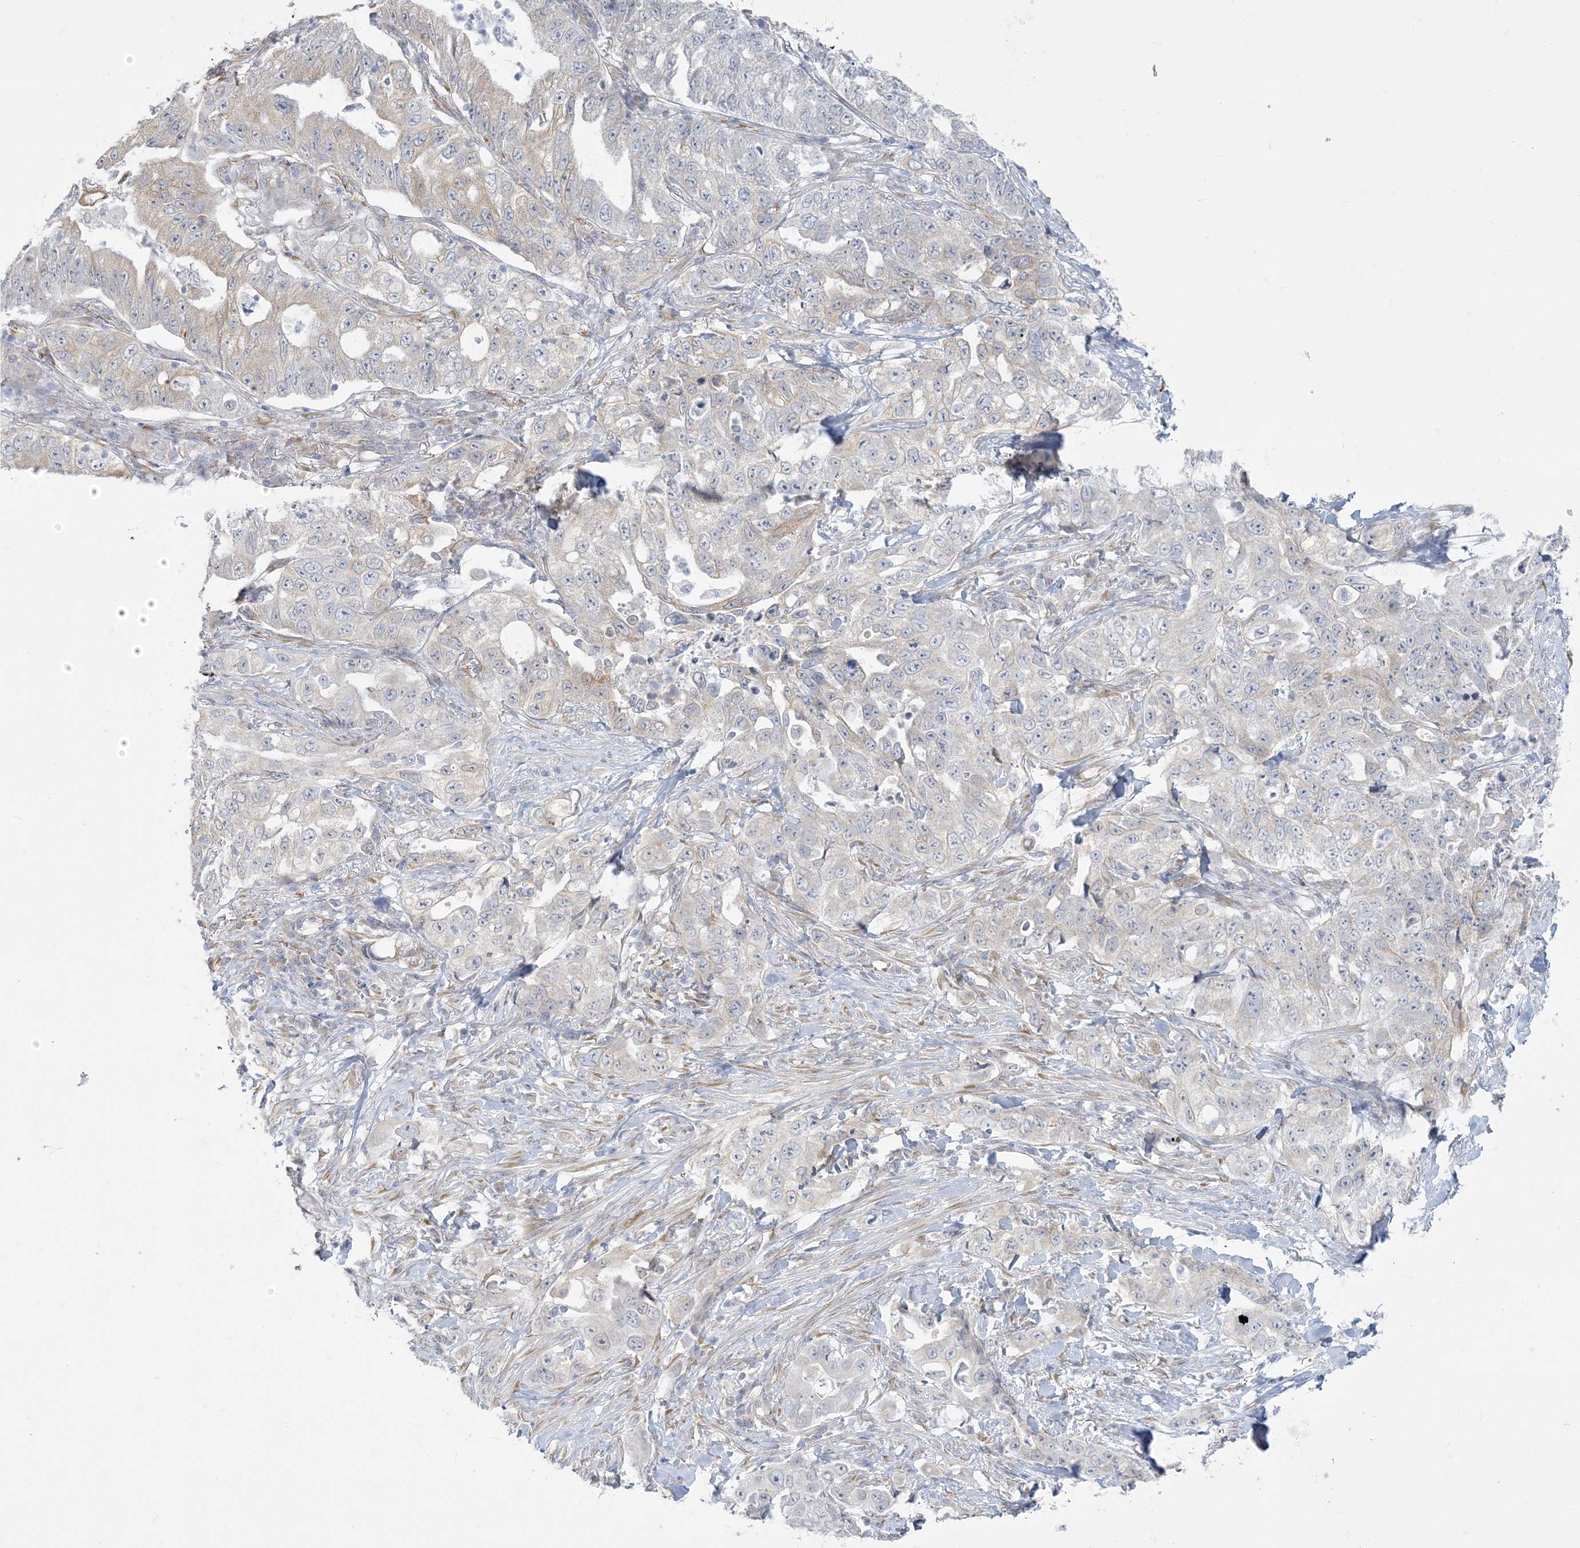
{"staining": {"intensity": "moderate", "quantity": "<25%", "location": "cytoplasmic/membranous"}, "tissue": "lung cancer", "cell_type": "Tumor cells", "image_type": "cancer", "snomed": [{"axis": "morphology", "description": "Adenocarcinoma, NOS"}, {"axis": "topography", "description": "Lung"}], "caption": "Lung adenocarcinoma tissue displays moderate cytoplasmic/membranous positivity in approximately <25% of tumor cells, visualized by immunohistochemistry.", "gene": "ZC3H6", "patient": {"sex": "female", "age": 51}}